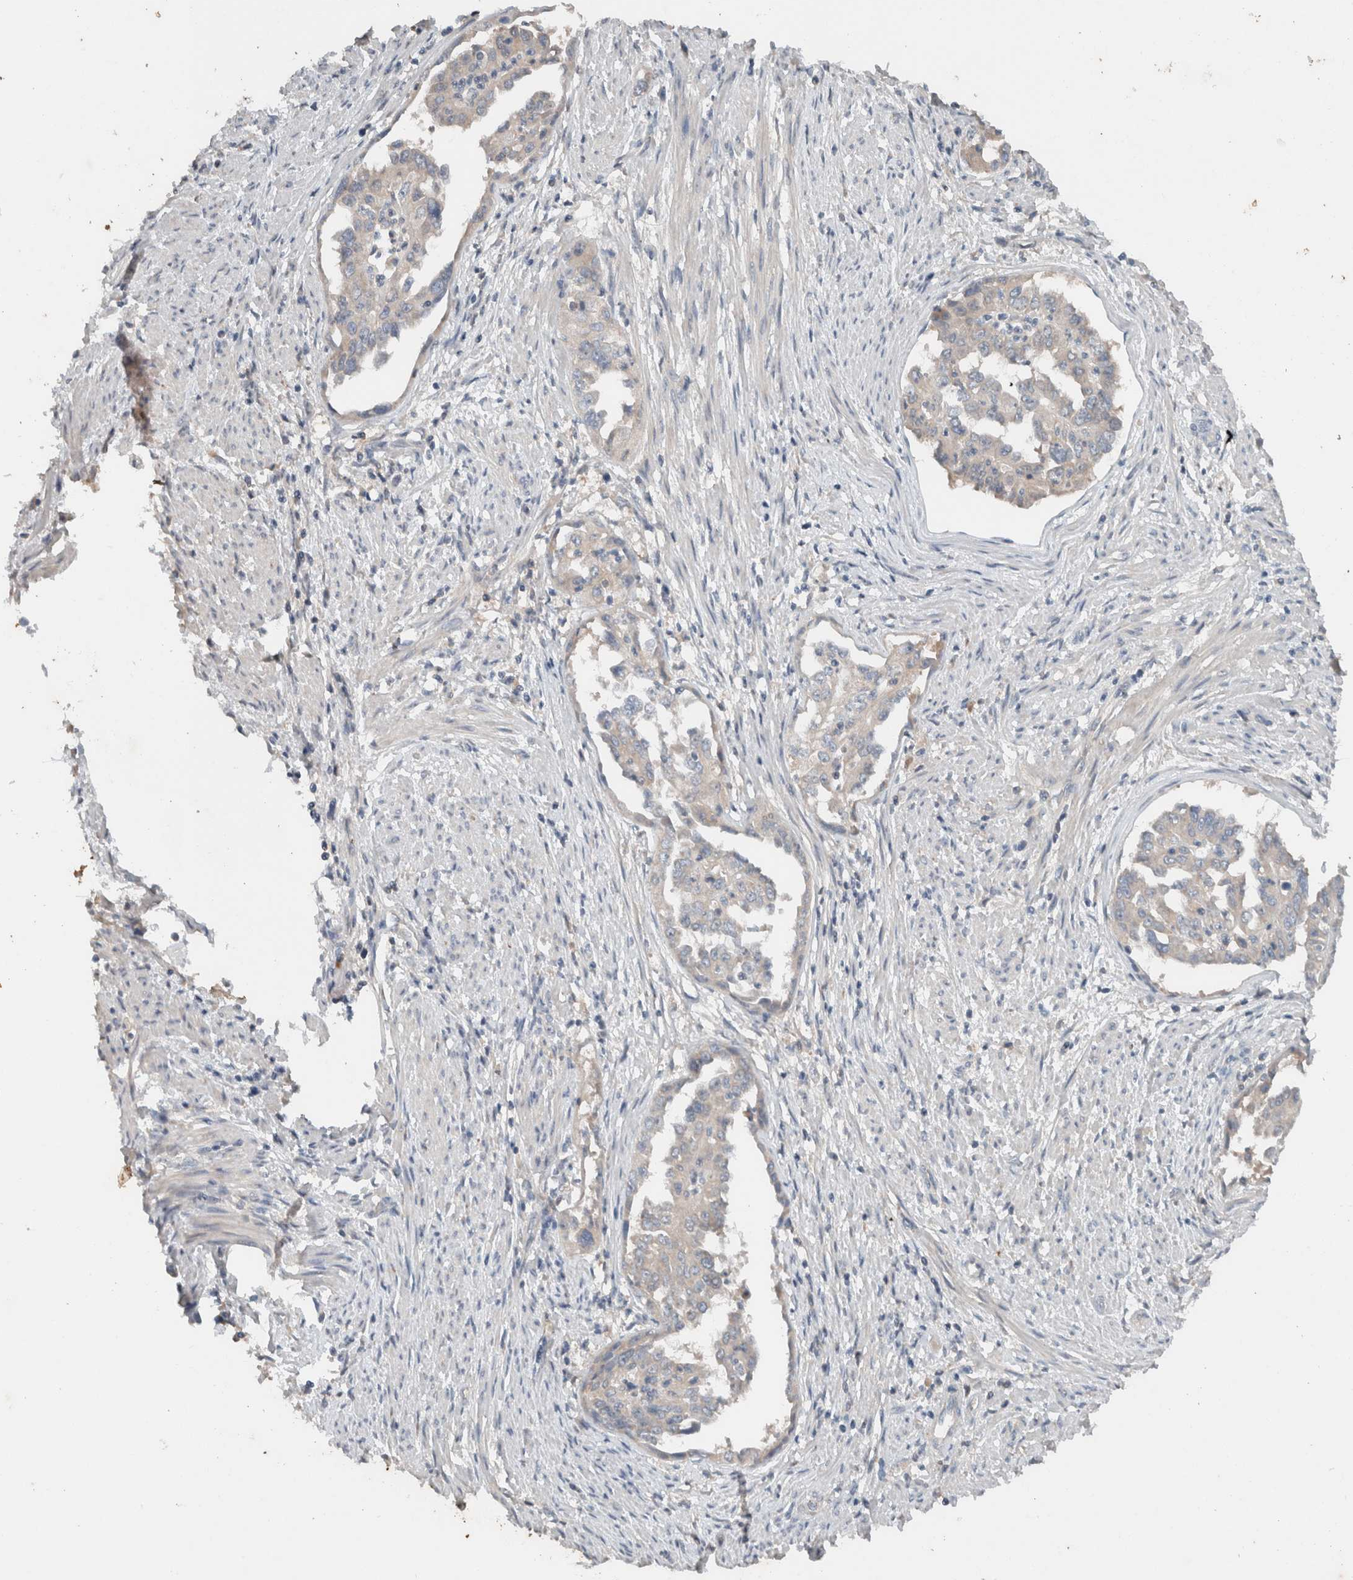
{"staining": {"intensity": "negative", "quantity": "none", "location": "none"}, "tissue": "endometrial cancer", "cell_type": "Tumor cells", "image_type": "cancer", "snomed": [{"axis": "morphology", "description": "Adenocarcinoma, NOS"}, {"axis": "topography", "description": "Endometrium"}], "caption": "This histopathology image is of endometrial adenocarcinoma stained with immunohistochemistry to label a protein in brown with the nuclei are counter-stained blue. There is no staining in tumor cells.", "gene": "UGCG", "patient": {"sex": "female", "age": 85}}